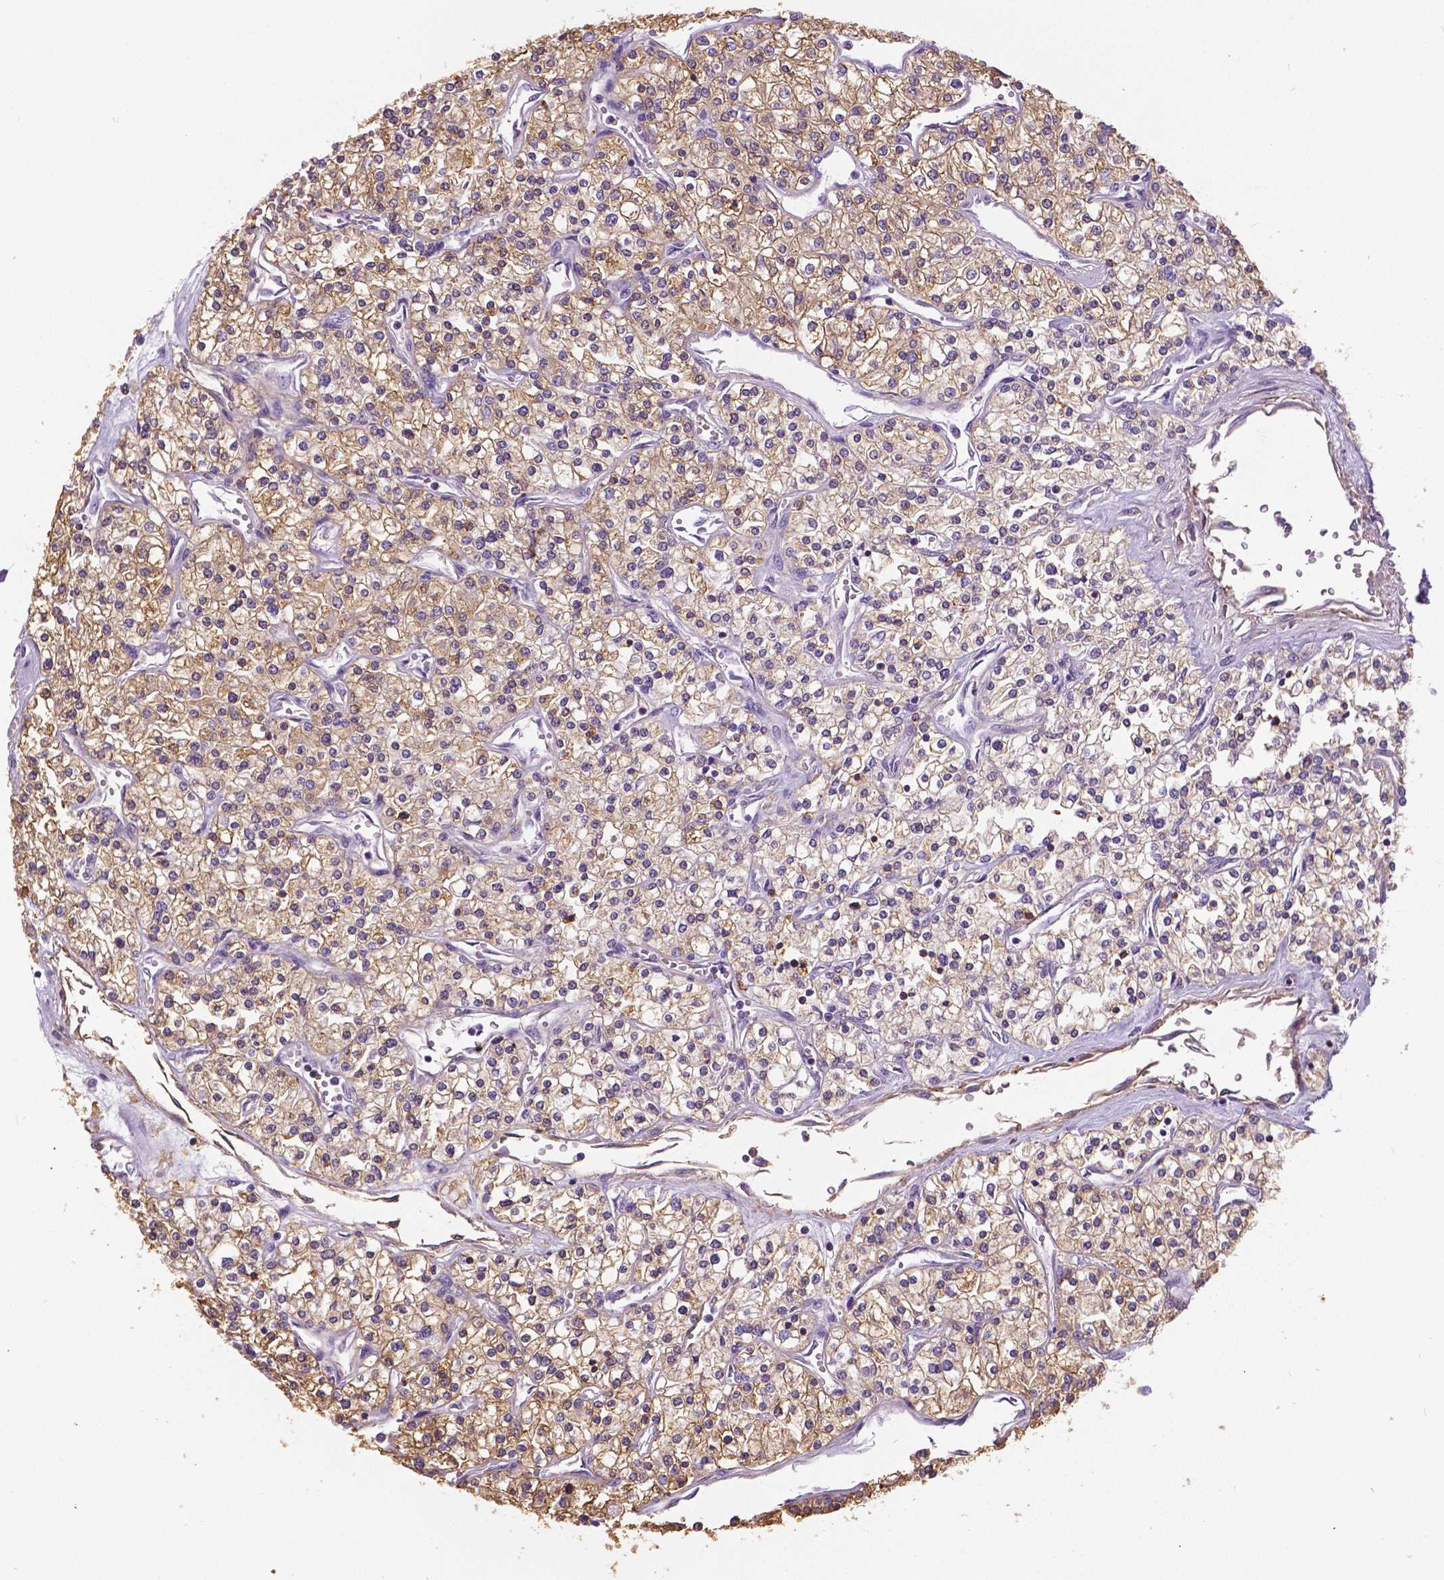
{"staining": {"intensity": "weak", "quantity": ">75%", "location": "cytoplasmic/membranous"}, "tissue": "renal cancer", "cell_type": "Tumor cells", "image_type": "cancer", "snomed": [{"axis": "morphology", "description": "Adenocarcinoma, NOS"}, {"axis": "topography", "description": "Kidney"}], "caption": "Immunohistochemistry (IHC) photomicrograph of neoplastic tissue: renal cancer stained using IHC reveals low levels of weak protein expression localized specifically in the cytoplasmic/membranous of tumor cells, appearing as a cytoplasmic/membranous brown color.", "gene": "ANXA13", "patient": {"sex": "male", "age": 80}}